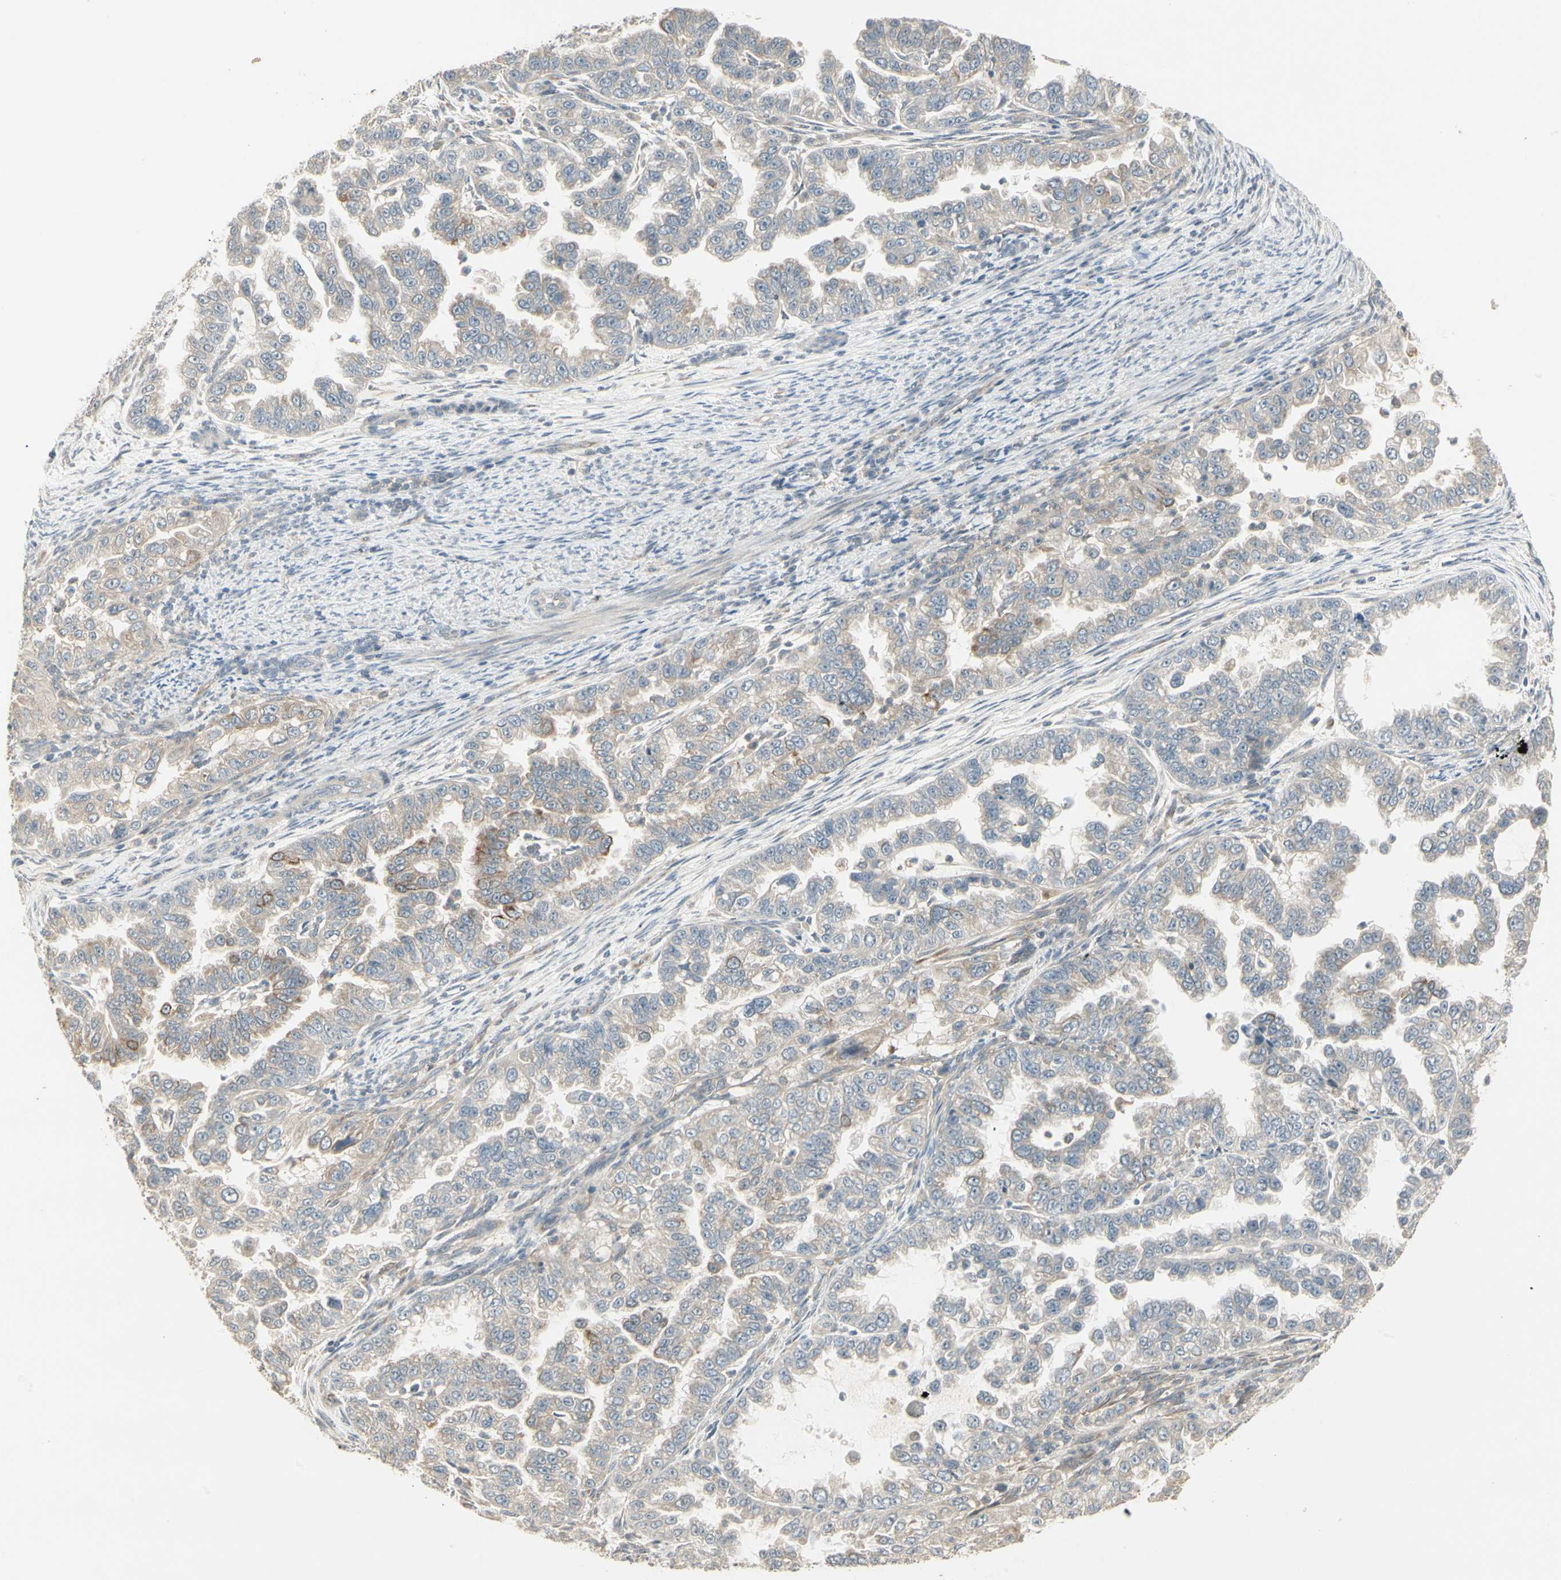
{"staining": {"intensity": "weak", "quantity": "25%-75%", "location": "cytoplasmic/membranous"}, "tissue": "endometrial cancer", "cell_type": "Tumor cells", "image_type": "cancer", "snomed": [{"axis": "morphology", "description": "Adenocarcinoma, NOS"}, {"axis": "topography", "description": "Endometrium"}], "caption": "Endometrial adenocarcinoma stained with a brown dye demonstrates weak cytoplasmic/membranous positive staining in approximately 25%-75% of tumor cells.", "gene": "ZFP36", "patient": {"sex": "female", "age": 85}}